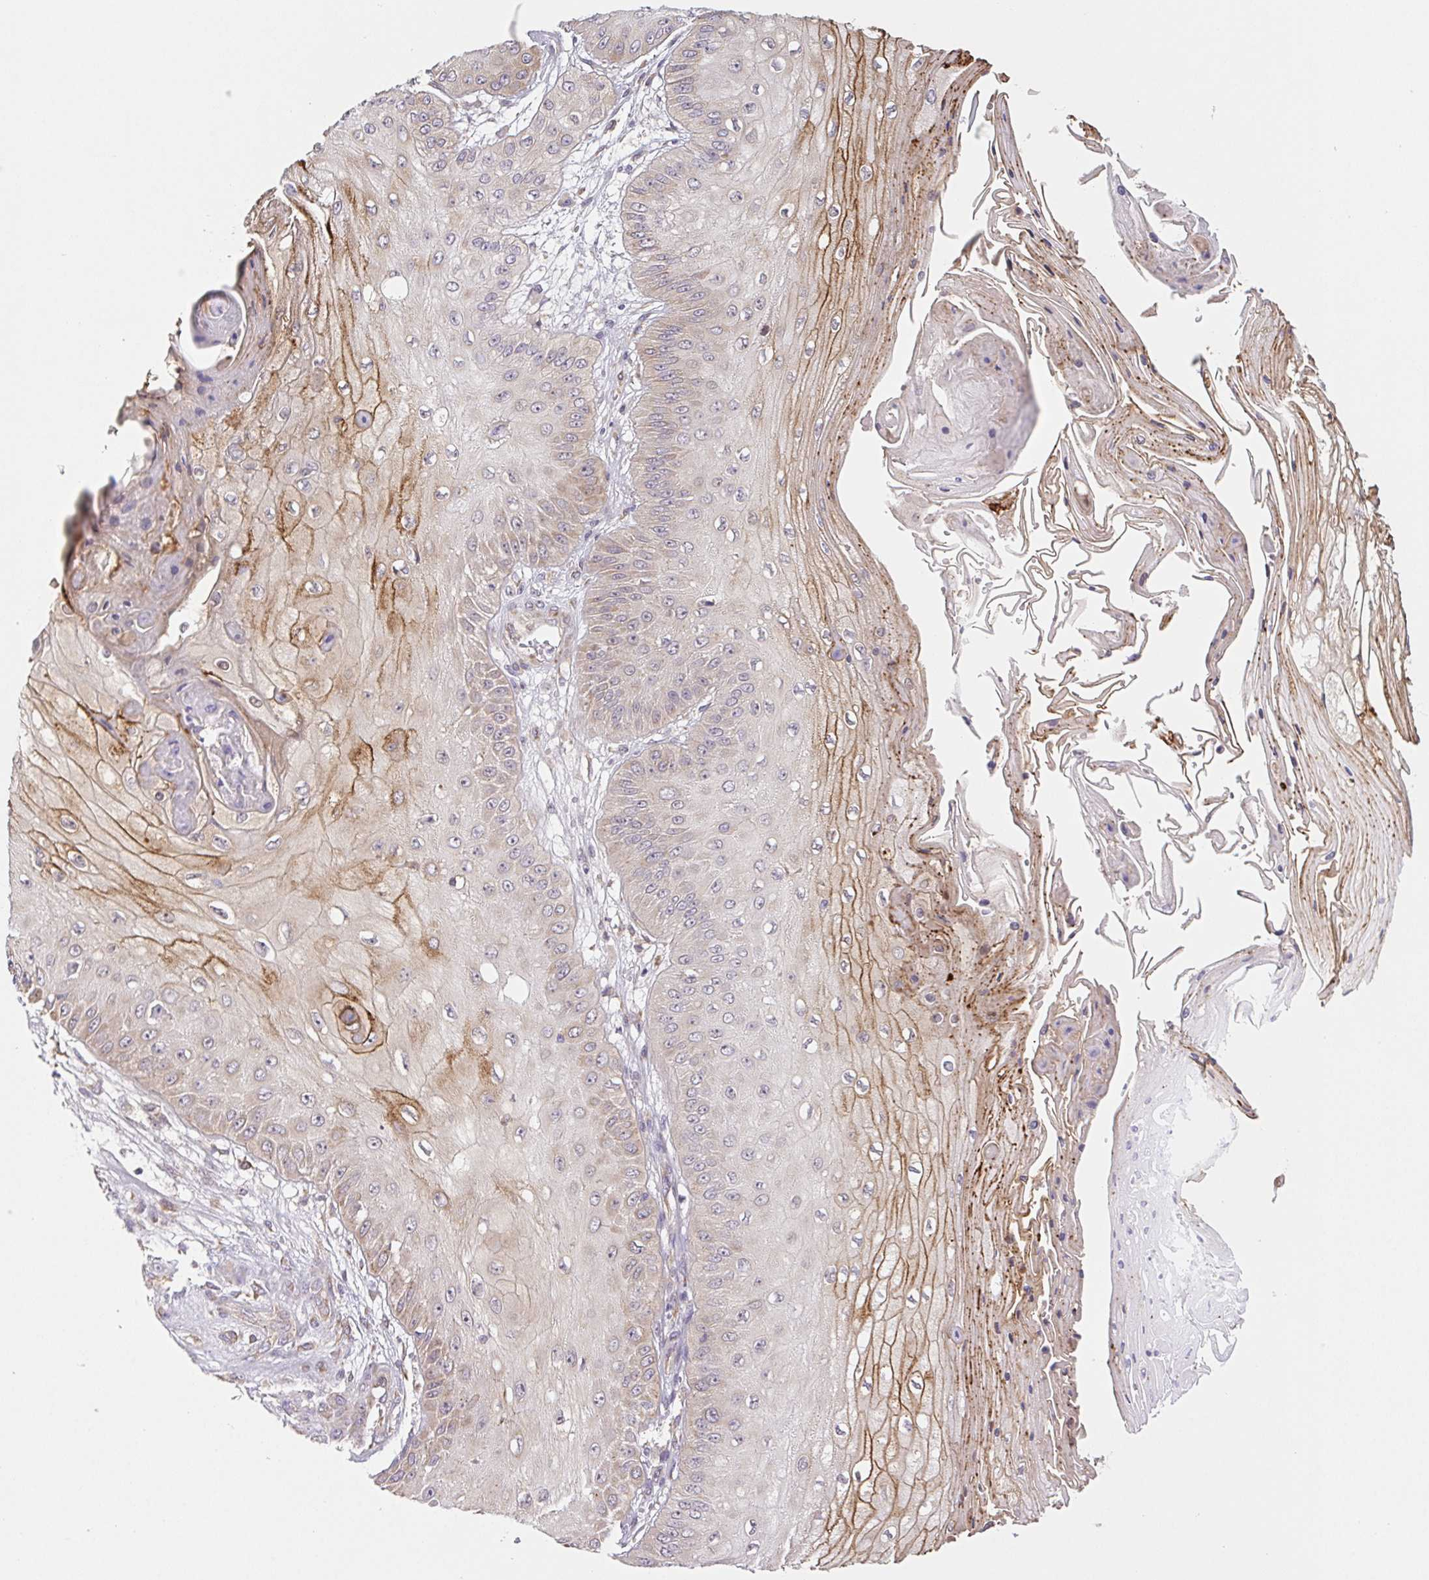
{"staining": {"intensity": "moderate", "quantity": "<25%", "location": "cytoplasmic/membranous"}, "tissue": "skin cancer", "cell_type": "Tumor cells", "image_type": "cancer", "snomed": [{"axis": "morphology", "description": "Squamous cell carcinoma, NOS"}, {"axis": "topography", "description": "Skin"}], "caption": "About <25% of tumor cells in human squamous cell carcinoma (skin) display moderate cytoplasmic/membranous protein positivity as visualized by brown immunohistochemical staining.", "gene": "LYPD5", "patient": {"sex": "male", "age": 70}}